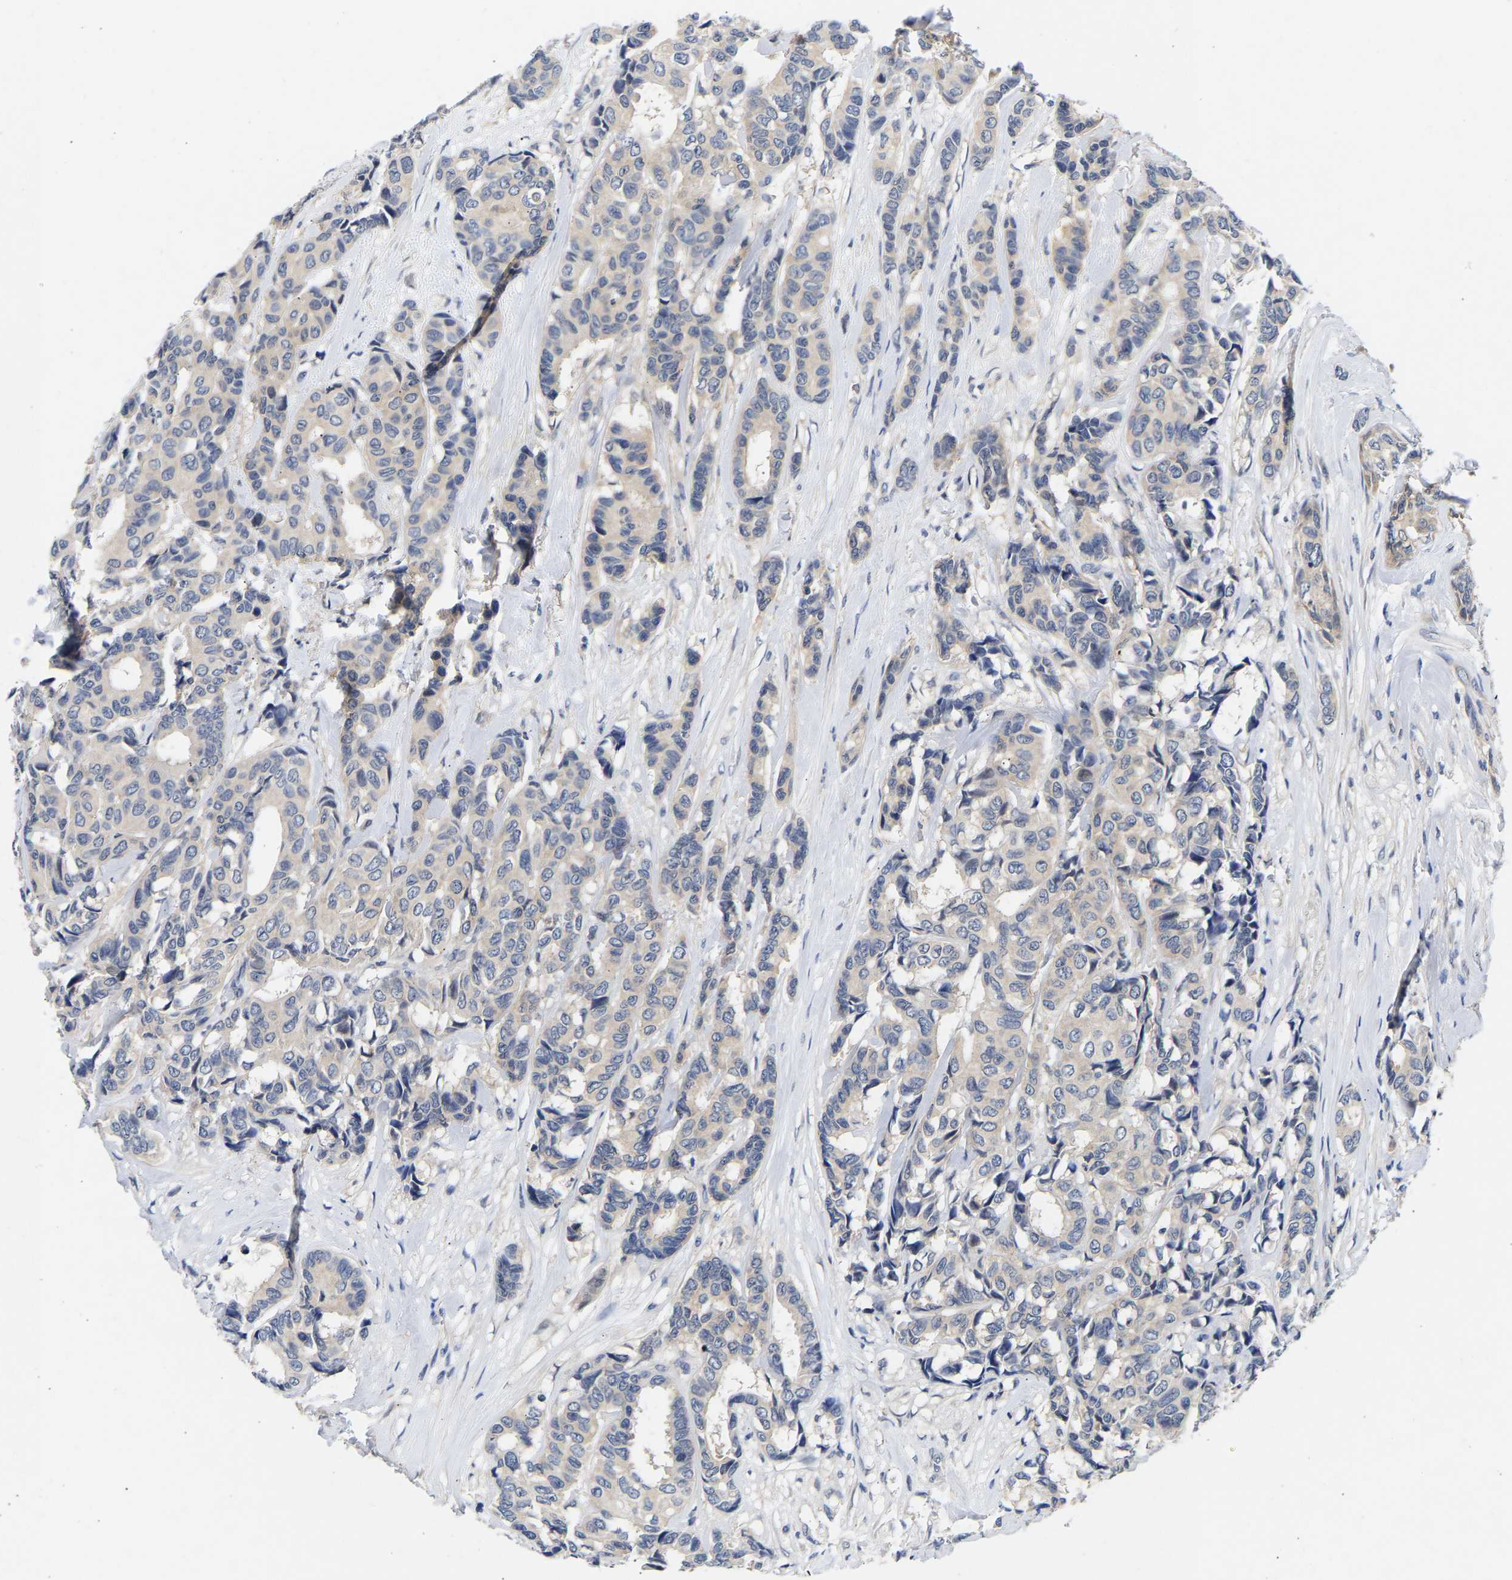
{"staining": {"intensity": "weak", "quantity": "25%-75%", "location": "cytoplasmic/membranous"}, "tissue": "breast cancer", "cell_type": "Tumor cells", "image_type": "cancer", "snomed": [{"axis": "morphology", "description": "Duct carcinoma"}, {"axis": "topography", "description": "Breast"}], "caption": "Immunohistochemical staining of breast invasive ductal carcinoma exhibits low levels of weak cytoplasmic/membranous protein expression in approximately 25%-75% of tumor cells.", "gene": "CCDC6", "patient": {"sex": "female", "age": 87}}